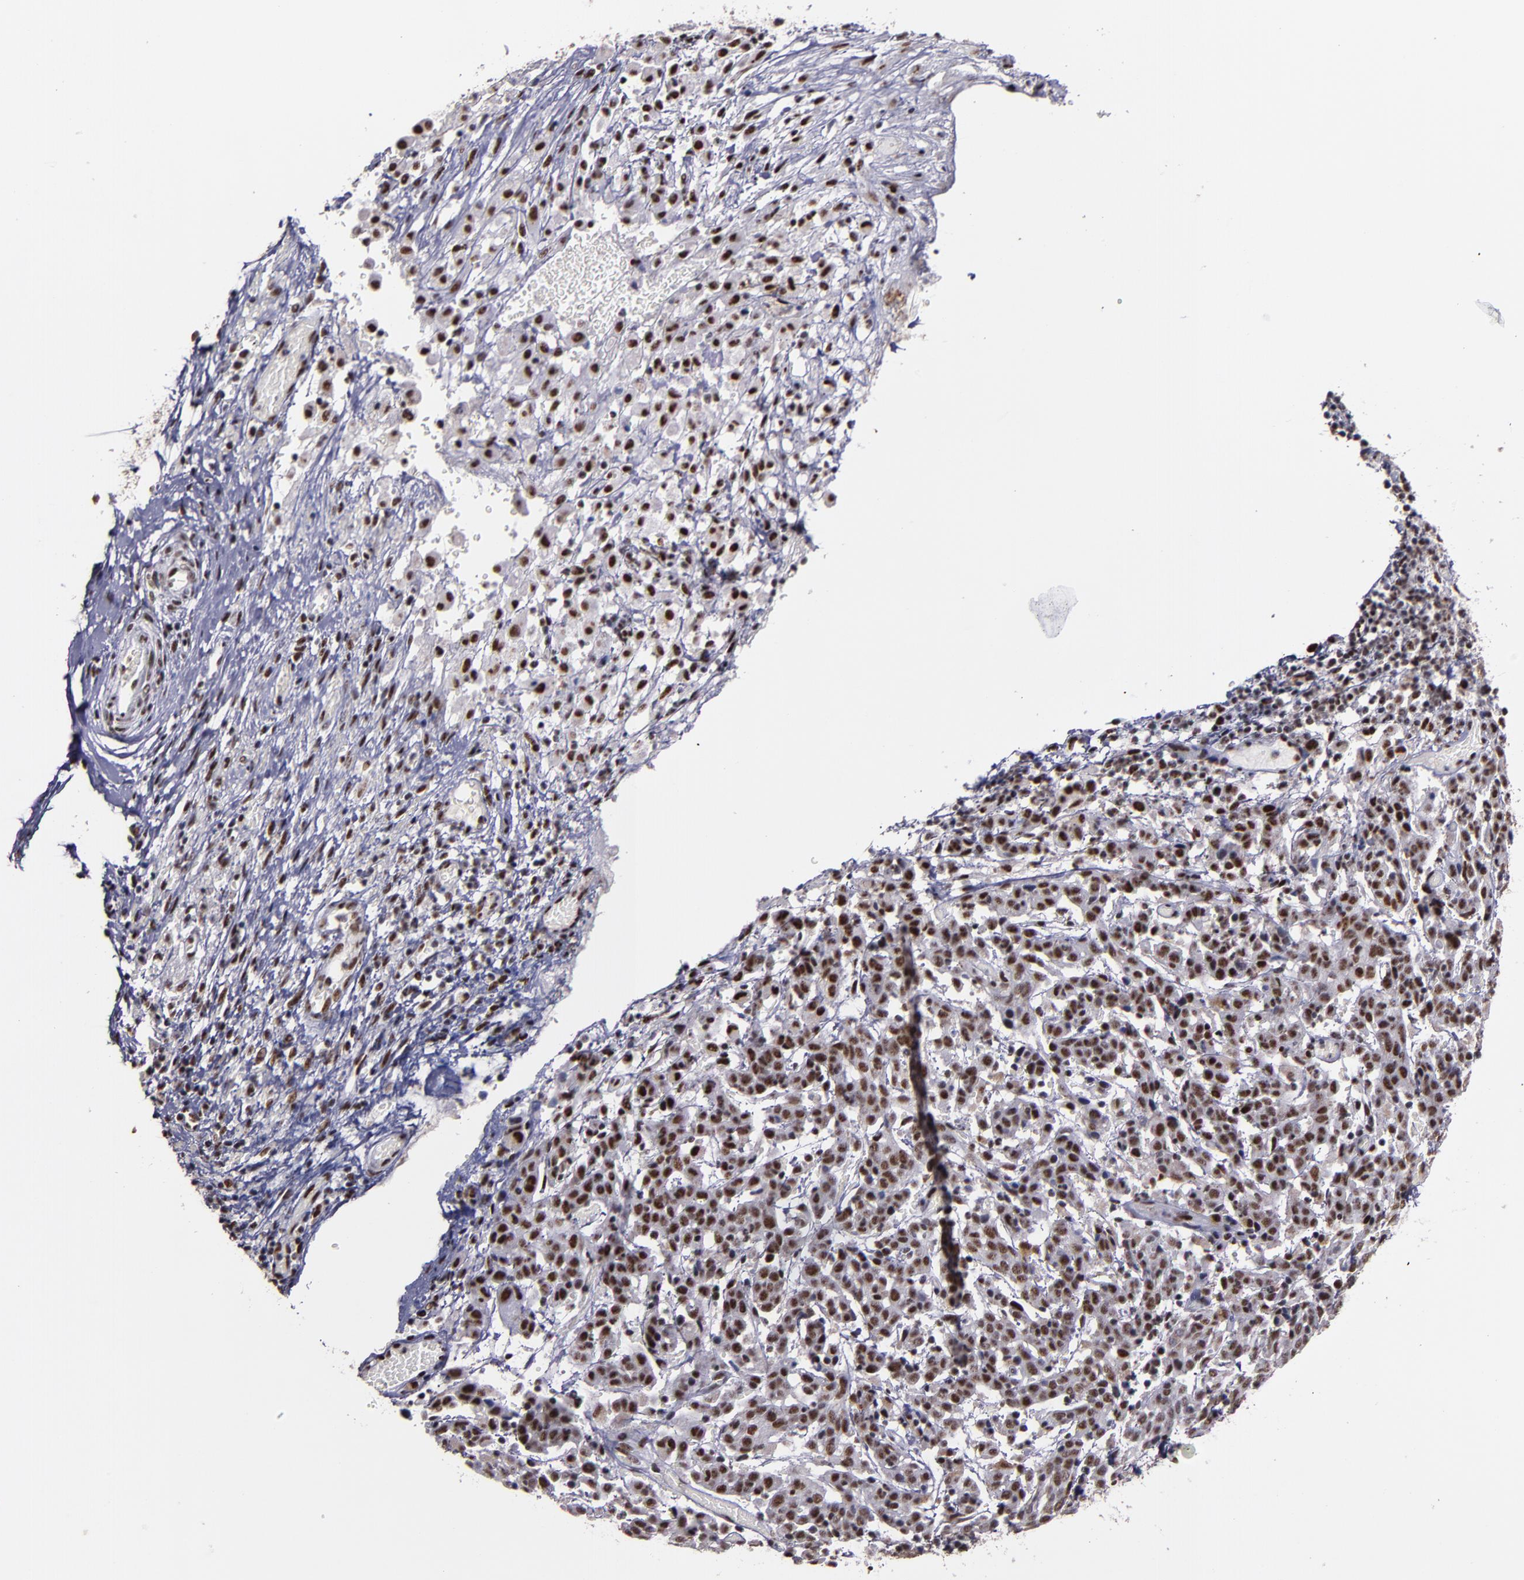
{"staining": {"intensity": "strong", "quantity": ">75%", "location": "nuclear"}, "tissue": "cervical cancer", "cell_type": "Tumor cells", "image_type": "cancer", "snomed": [{"axis": "morphology", "description": "Normal tissue, NOS"}, {"axis": "morphology", "description": "Squamous cell carcinoma, NOS"}, {"axis": "topography", "description": "Cervix"}], "caption": "IHC micrograph of human squamous cell carcinoma (cervical) stained for a protein (brown), which displays high levels of strong nuclear positivity in approximately >75% of tumor cells.", "gene": "PPP4R3A", "patient": {"sex": "female", "age": 67}}